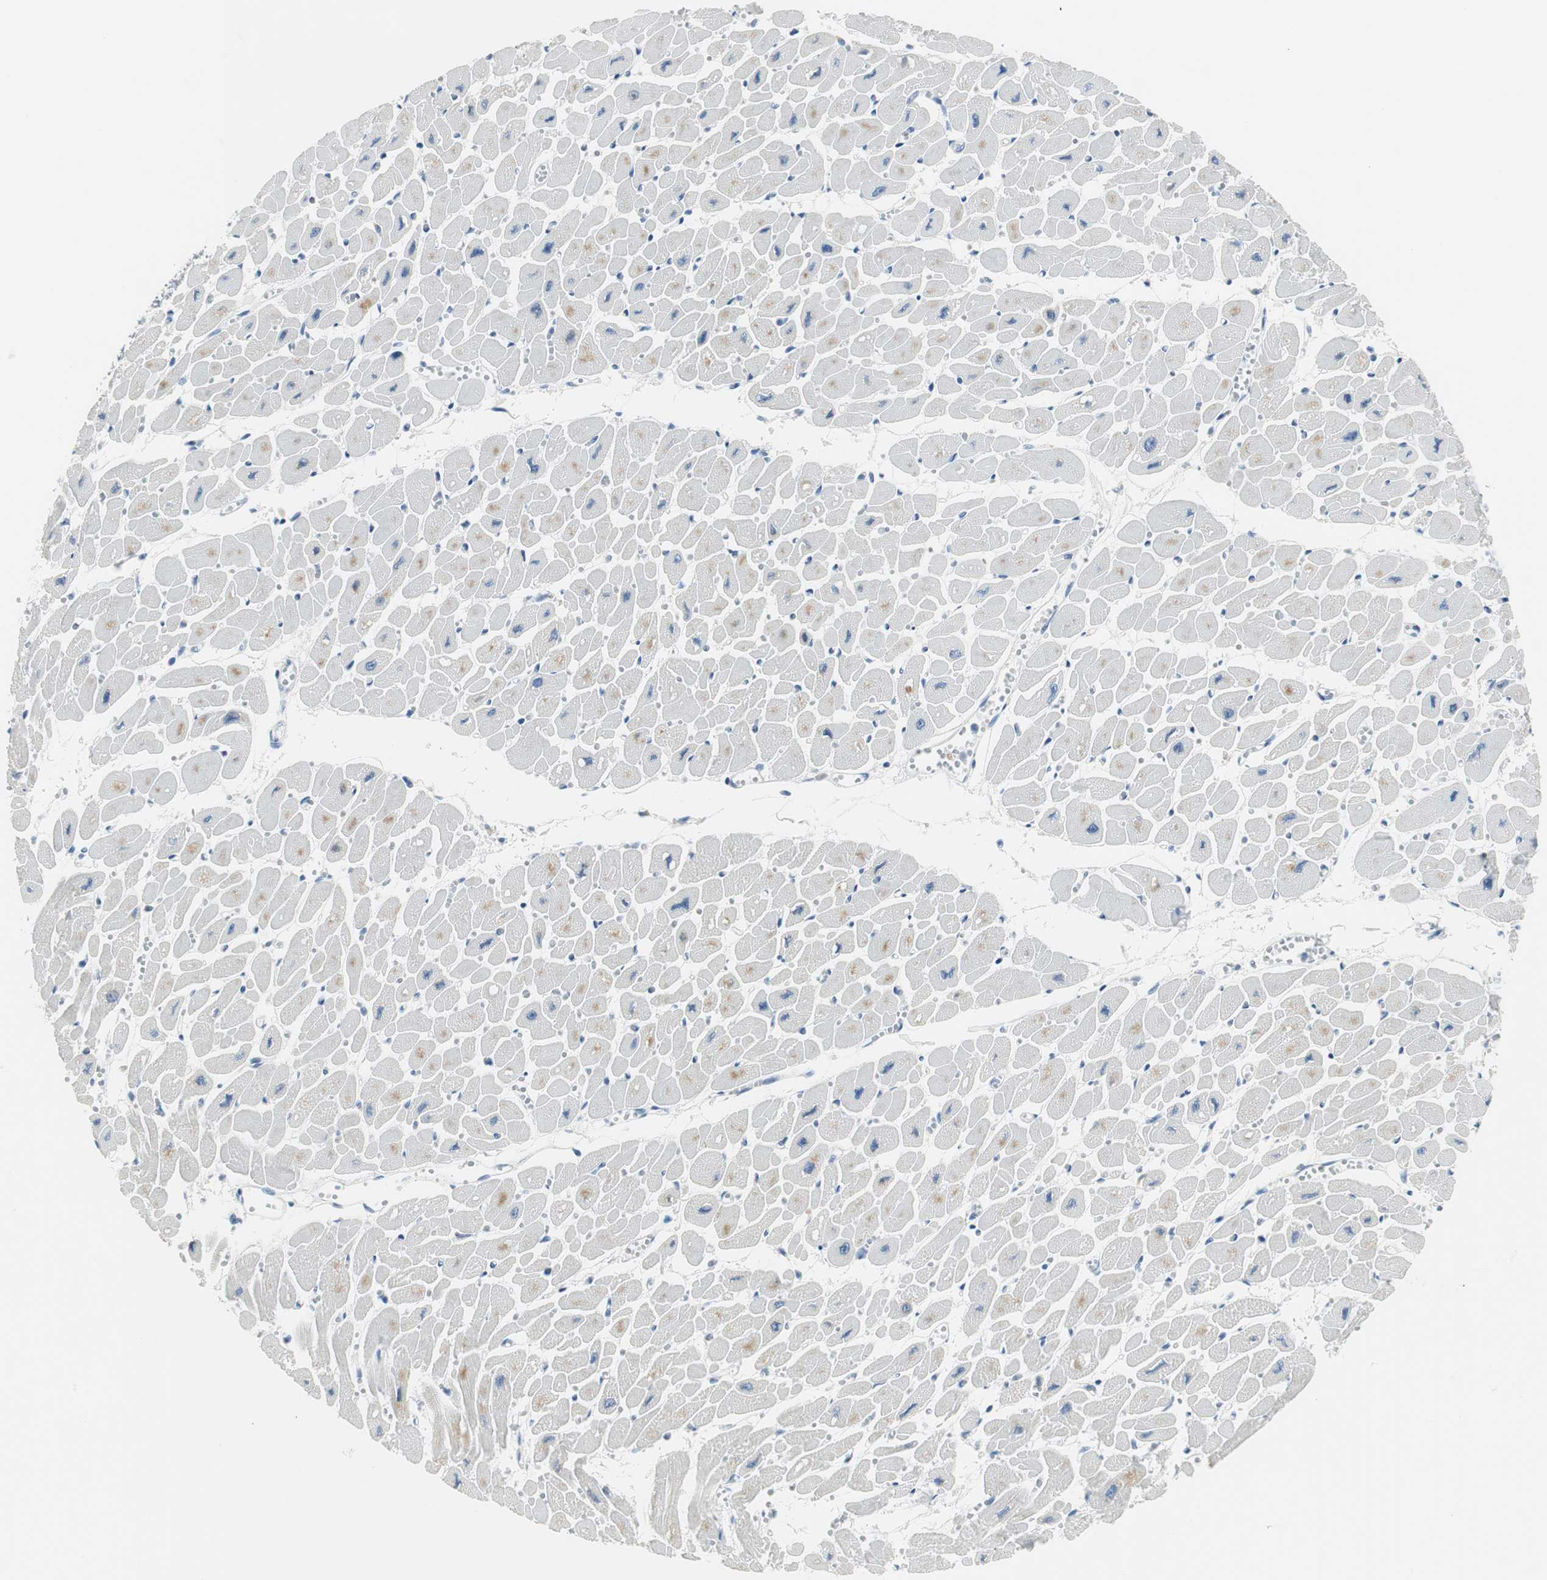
{"staining": {"intensity": "negative", "quantity": "none", "location": "none"}, "tissue": "heart muscle", "cell_type": "Cardiomyocytes", "image_type": "normal", "snomed": [{"axis": "morphology", "description": "Normal tissue, NOS"}, {"axis": "topography", "description": "Heart"}], "caption": "Immunohistochemistry of benign heart muscle demonstrates no expression in cardiomyocytes.", "gene": "FBP1", "patient": {"sex": "female", "age": 54}}